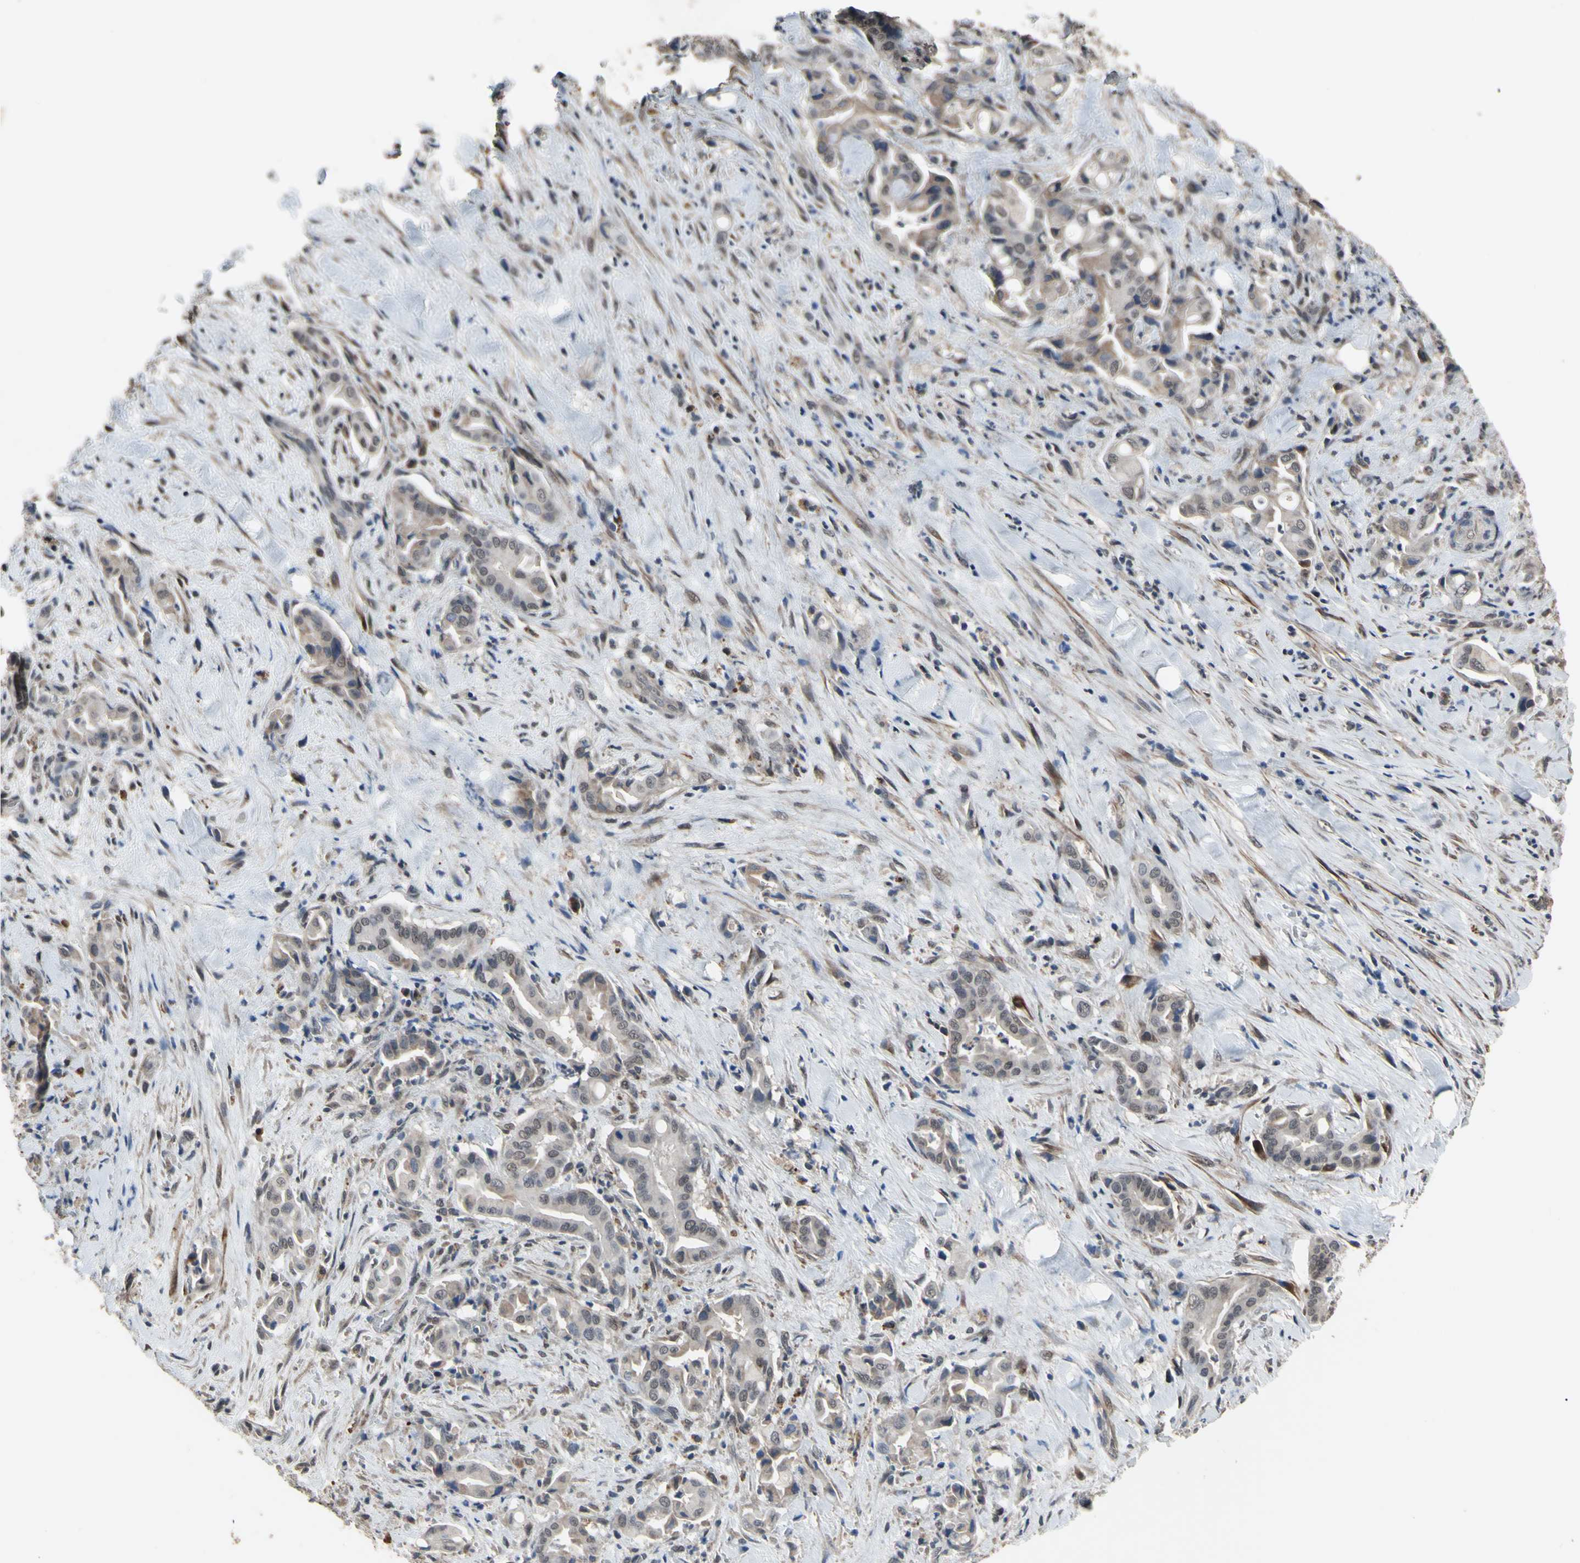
{"staining": {"intensity": "weak", "quantity": "<25%", "location": "cytoplasmic/membranous,nuclear"}, "tissue": "liver cancer", "cell_type": "Tumor cells", "image_type": "cancer", "snomed": [{"axis": "morphology", "description": "Cholangiocarcinoma"}, {"axis": "topography", "description": "Liver"}], "caption": "Tumor cells are negative for protein expression in human cholangiocarcinoma (liver).", "gene": "ZNF174", "patient": {"sex": "female", "age": 68}}